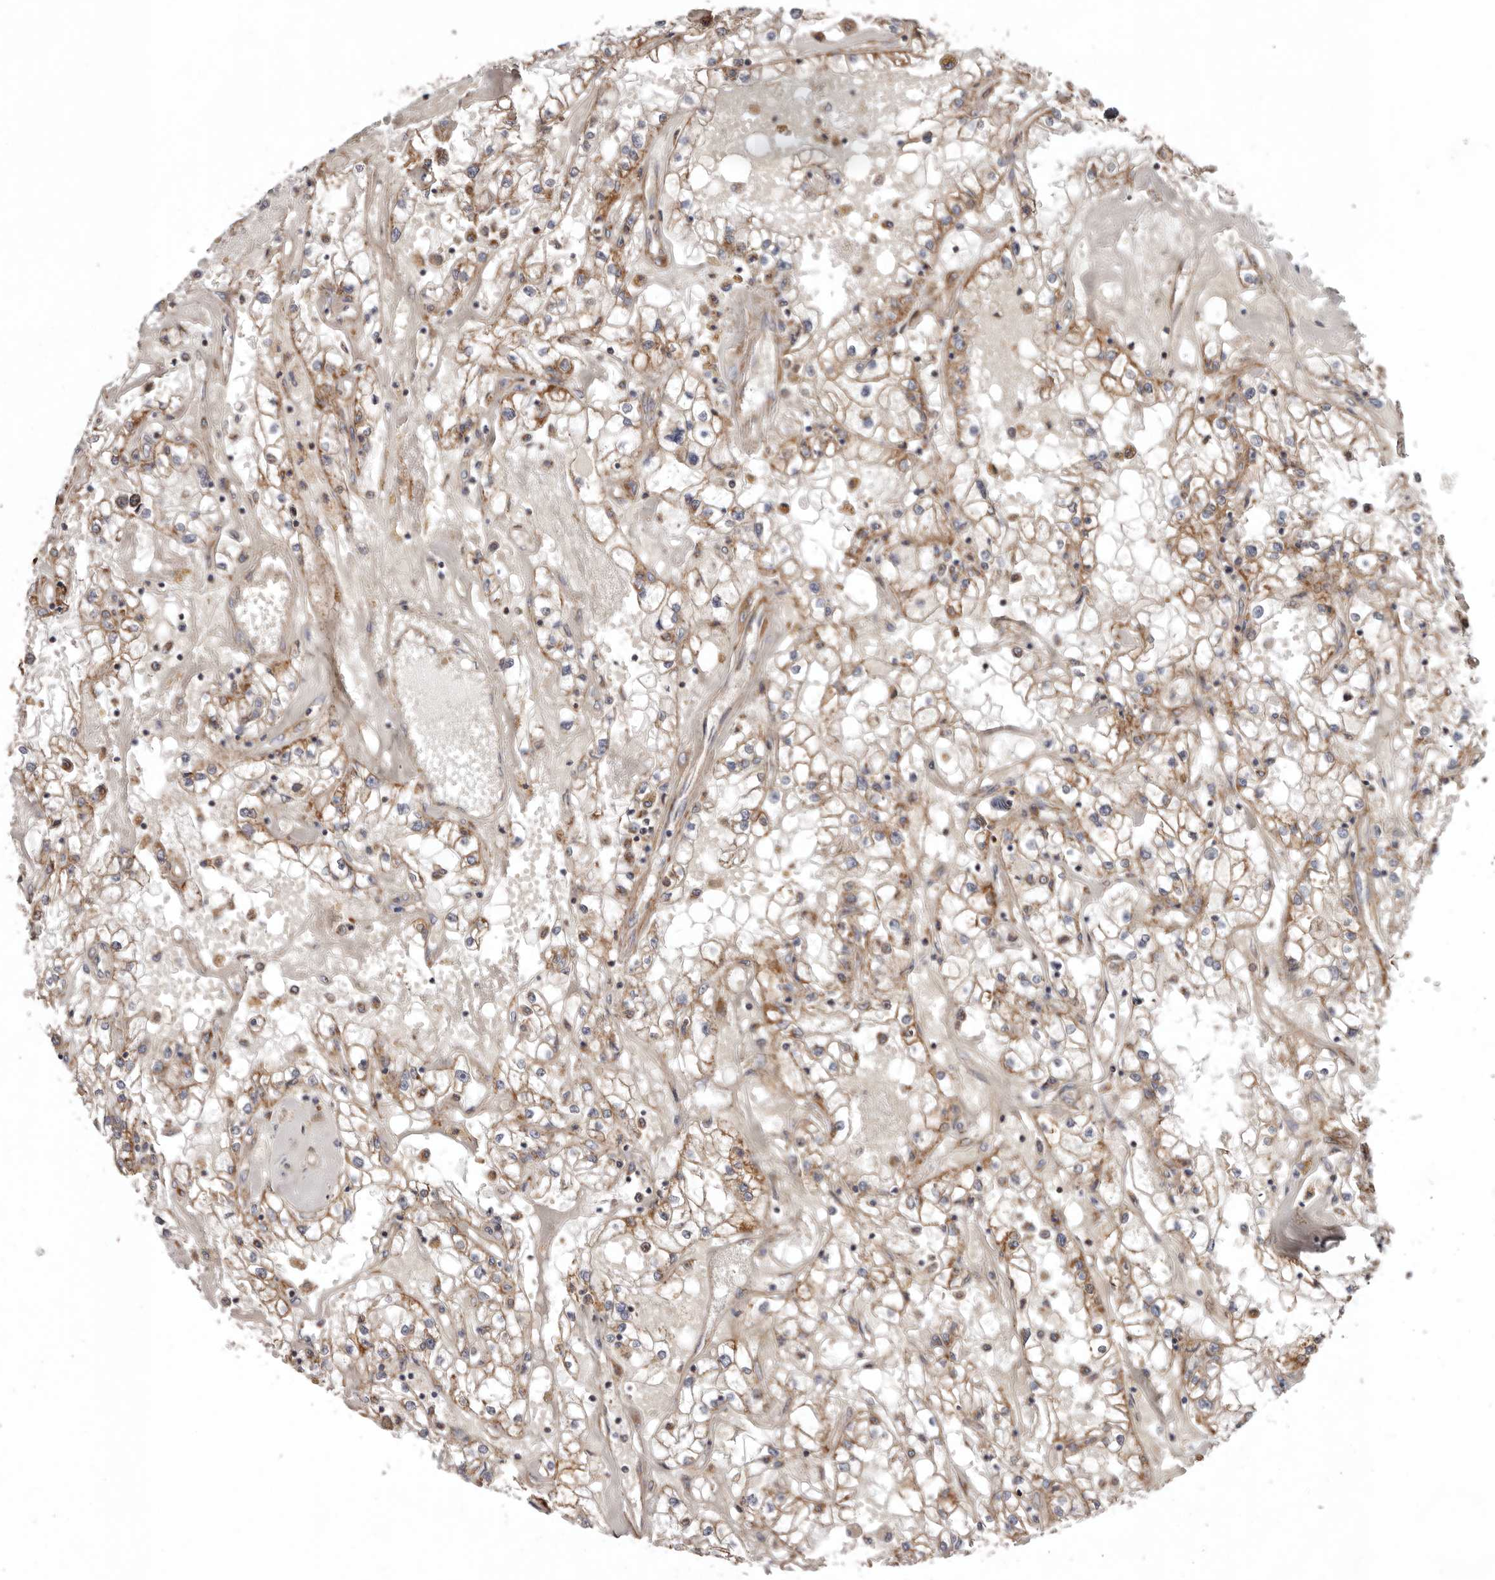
{"staining": {"intensity": "moderate", "quantity": ">75%", "location": "cytoplasmic/membranous"}, "tissue": "renal cancer", "cell_type": "Tumor cells", "image_type": "cancer", "snomed": [{"axis": "morphology", "description": "Adenocarcinoma, NOS"}, {"axis": "topography", "description": "Kidney"}], "caption": "Renal cancer (adenocarcinoma) stained with a brown dye reveals moderate cytoplasmic/membranous positive positivity in about >75% of tumor cells.", "gene": "PROKR1", "patient": {"sex": "male", "age": 56}}